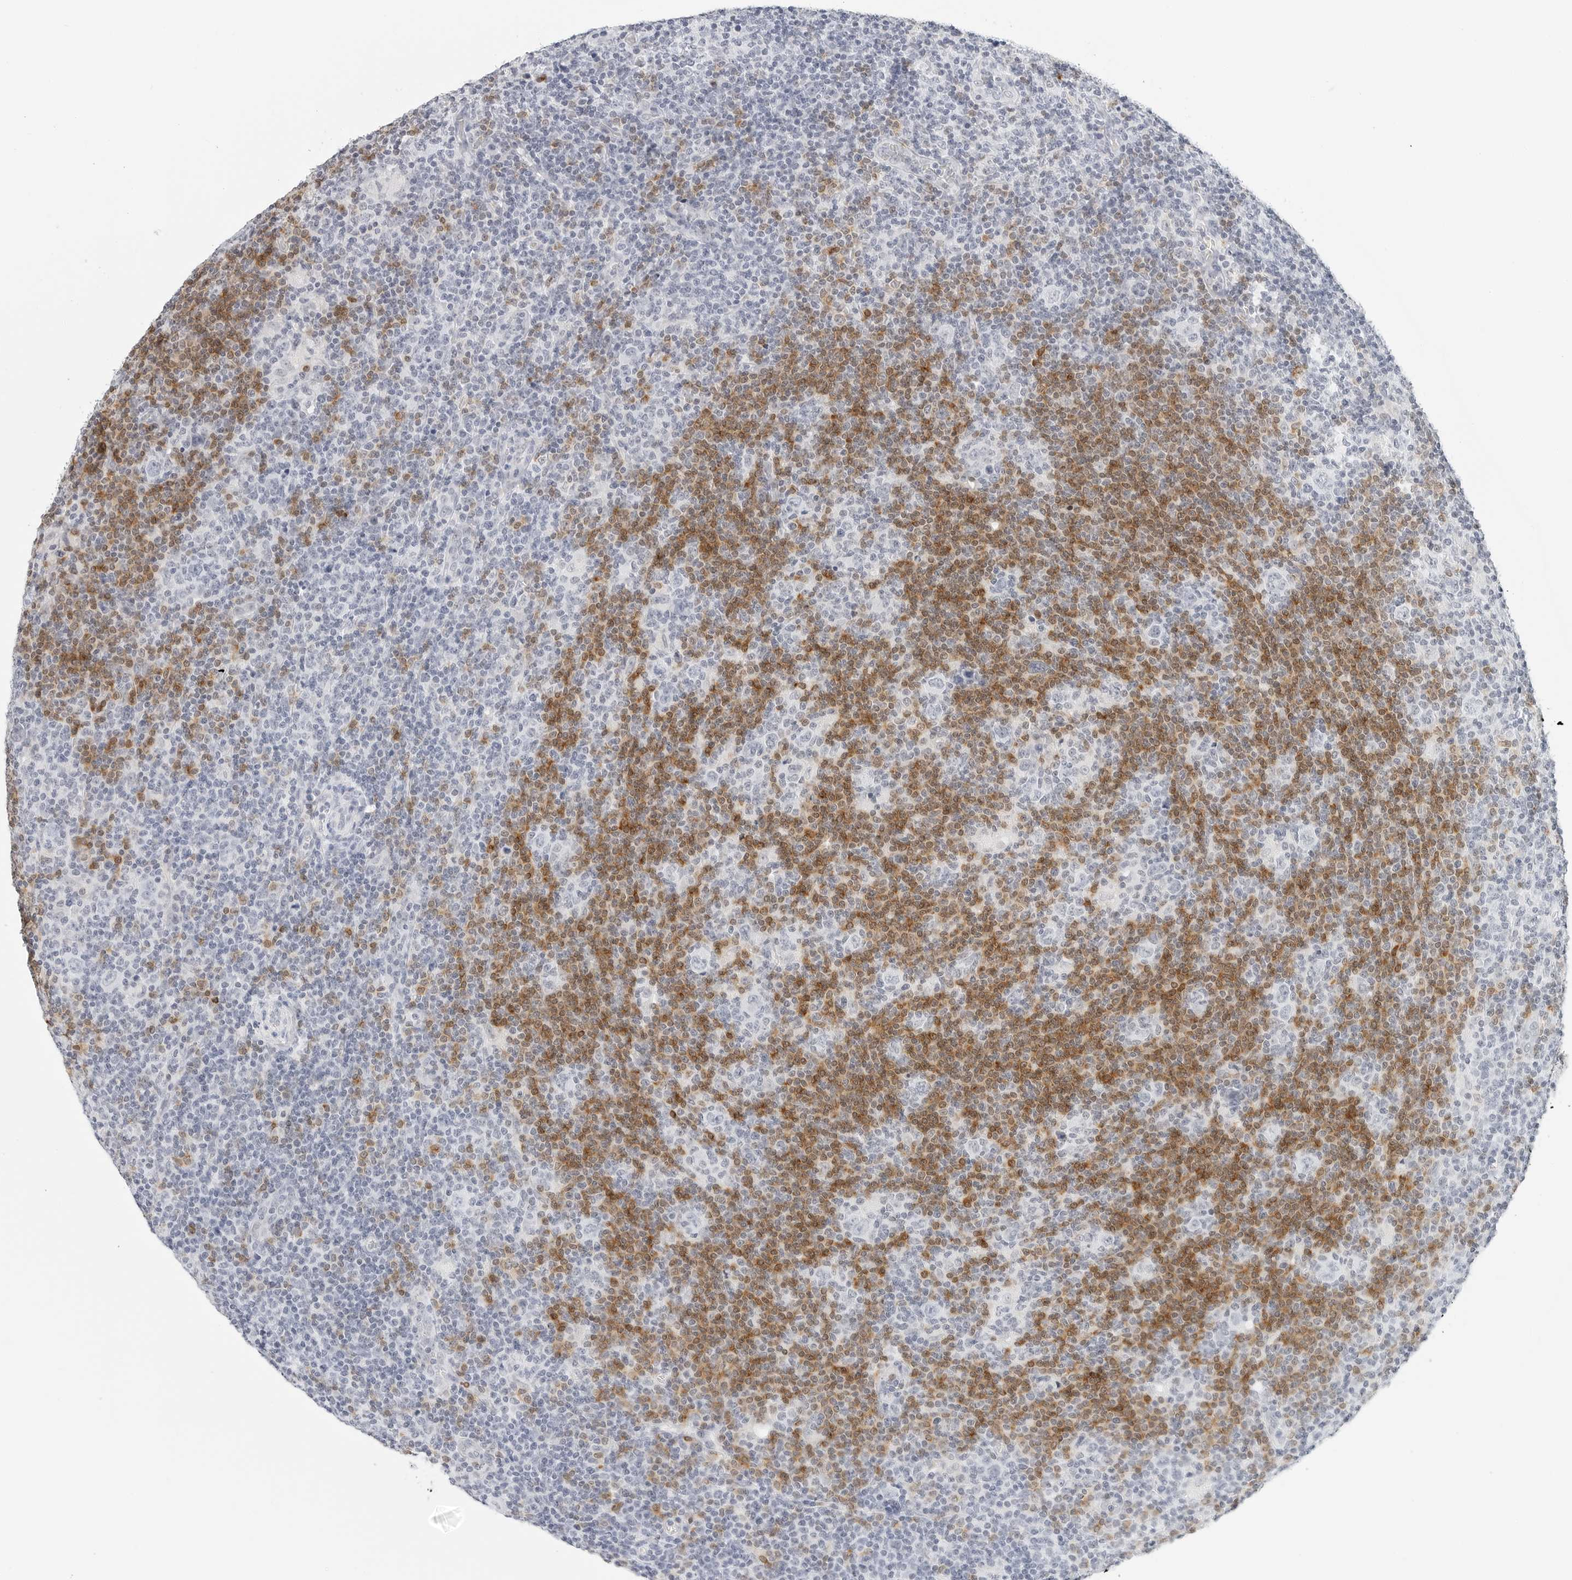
{"staining": {"intensity": "negative", "quantity": "none", "location": "none"}, "tissue": "lymphoma", "cell_type": "Tumor cells", "image_type": "cancer", "snomed": [{"axis": "morphology", "description": "Hodgkin's disease, NOS"}, {"axis": "topography", "description": "Lymph node"}], "caption": "This is a micrograph of immunohistochemistry (IHC) staining of lymphoma, which shows no expression in tumor cells.", "gene": "CD22", "patient": {"sex": "female", "age": 57}}